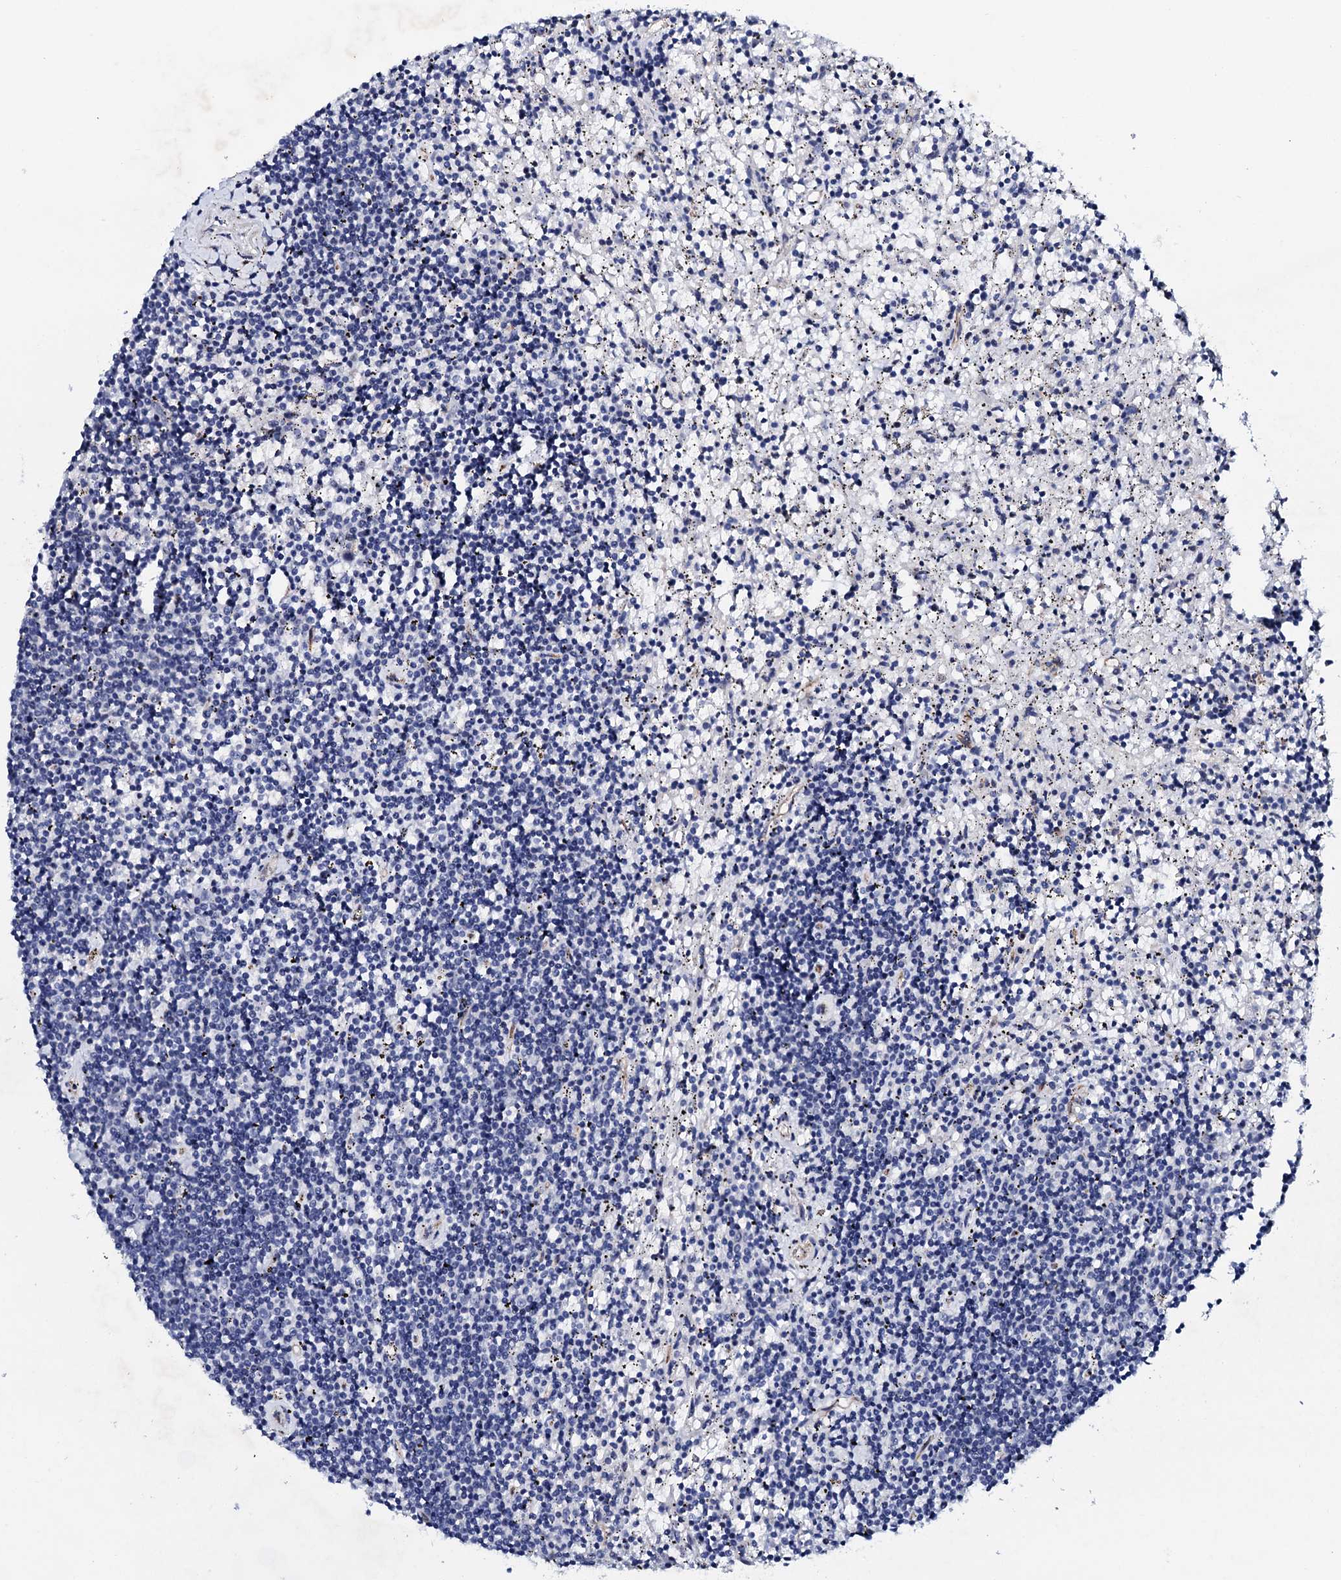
{"staining": {"intensity": "negative", "quantity": "none", "location": "none"}, "tissue": "lymphoma", "cell_type": "Tumor cells", "image_type": "cancer", "snomed": [{"axis": "morphology", "description": "Malignant lymphoma, non-Hodgkin's type, Low grade"}, {"axis": "topography", "description": "Spleen"}], "caption": "Lymphoma was stained to show a protein in brown. There is no significant expression in tumor cells.", "gene": "TRDN", "patient": {"sex": "male", "age": 76}}